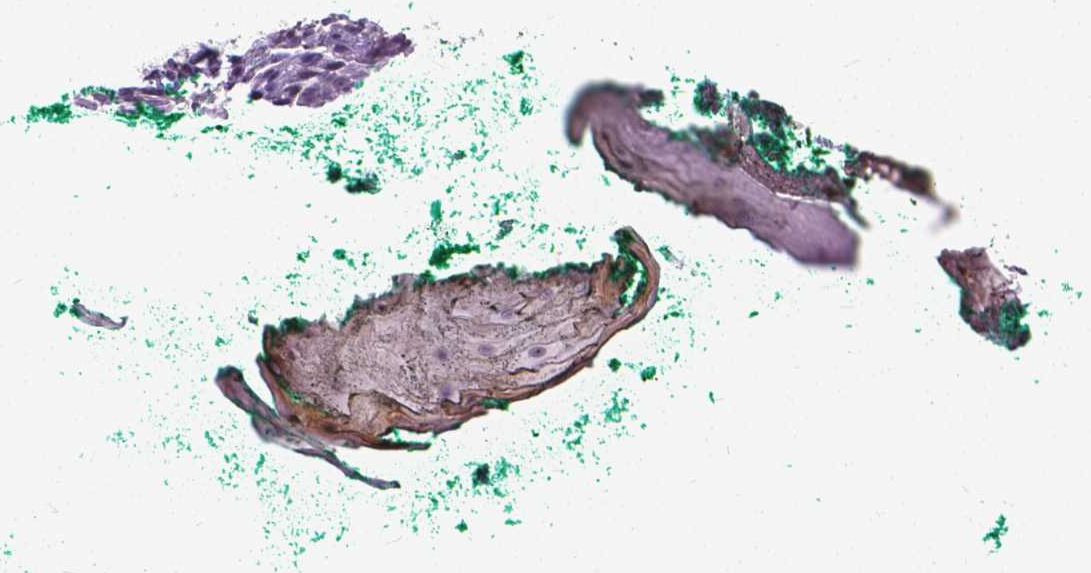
{"staining": {"intensity": "weak", "quantity": "<25%", "location": "nuclear"}, "tissue": "oral mucosa", "cell_type": "Squamous epithelial cells", "image_type": "normal", "snomed": [{"axis": "morphology", "description": "Normal tissue, NOS"}, {"axis": "topography", "description": "Oral tissue"}], "caption": "The immunohistochemistry (IHC) micrograph has no significant positivity in squamous epithelial cells of oral mucosa. (Stains: DAB IHC with hematoxylin counter stain, Microscopy: brightfield microscopy at high magnification).", "gene": "PROB1", "patient": {"sex": "female", "age": 68}}